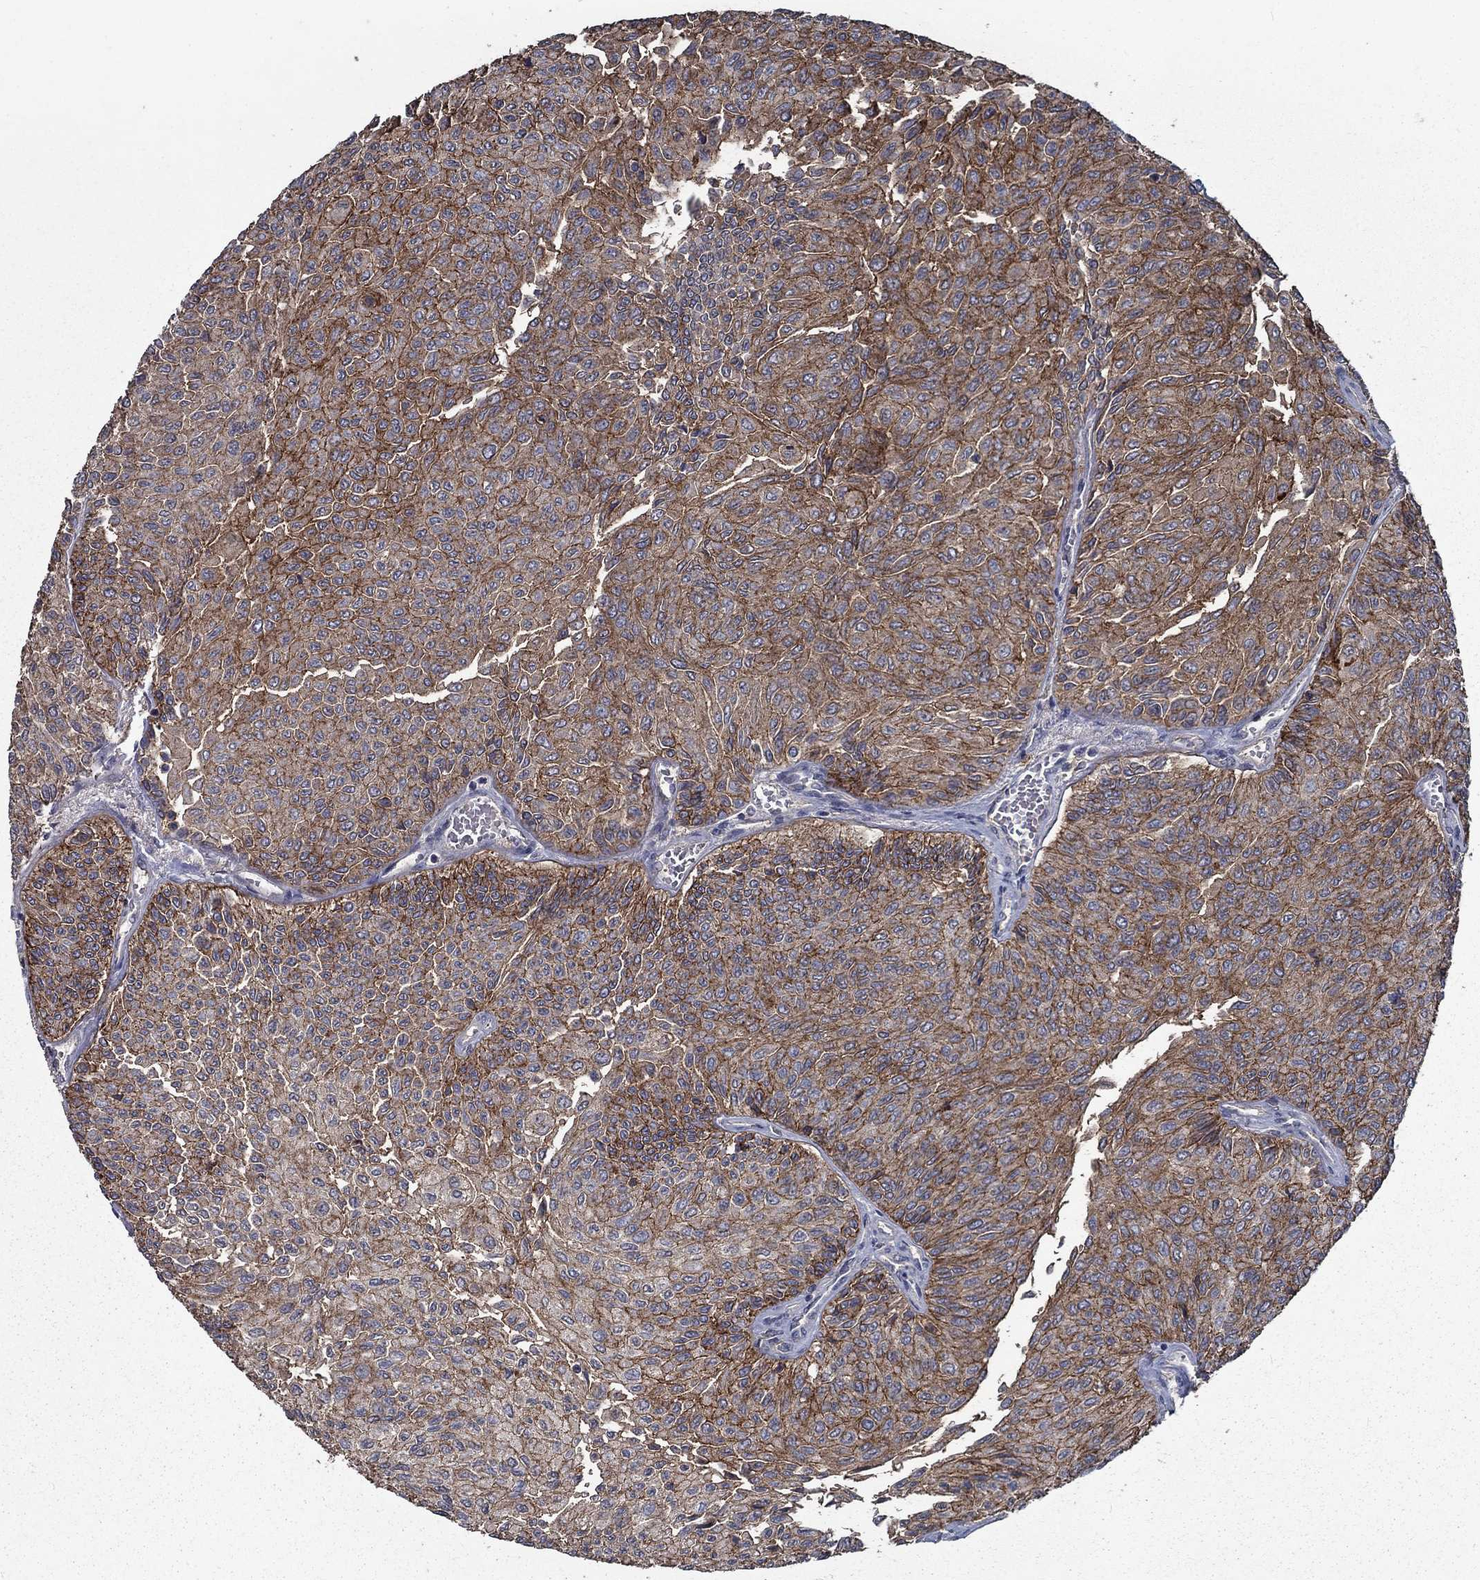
{"staining": {"intensity": "strong", "quantity": "25%-75%", "location": "cytoplasmic/membranous"}, "tissue": "urothelial cancer", "cell_type": "Tumor cells", "image_type": "cancer", "snomed": [{"axis": "morphology", "description": "Urothelial carcinoma, Low grade"}, {"axis": "topography", "description": "Ureter, NOS"}, {"axis": "topography", "description": "Urinary bladder"}], "caption": "An immunohistochemistry image of tumor tissue is shown. Protein staining in brown labels strong cytoplasmic/membranous positivity in urothelial carcinoma (low-grade) within tumor cells. (Stains: DAB in brown, nuclei in blue, Microscopy: brightfield microscopy at high magnification).", "gene": "SLC44A1", "patient": {"sex": "male", "age": 78}}